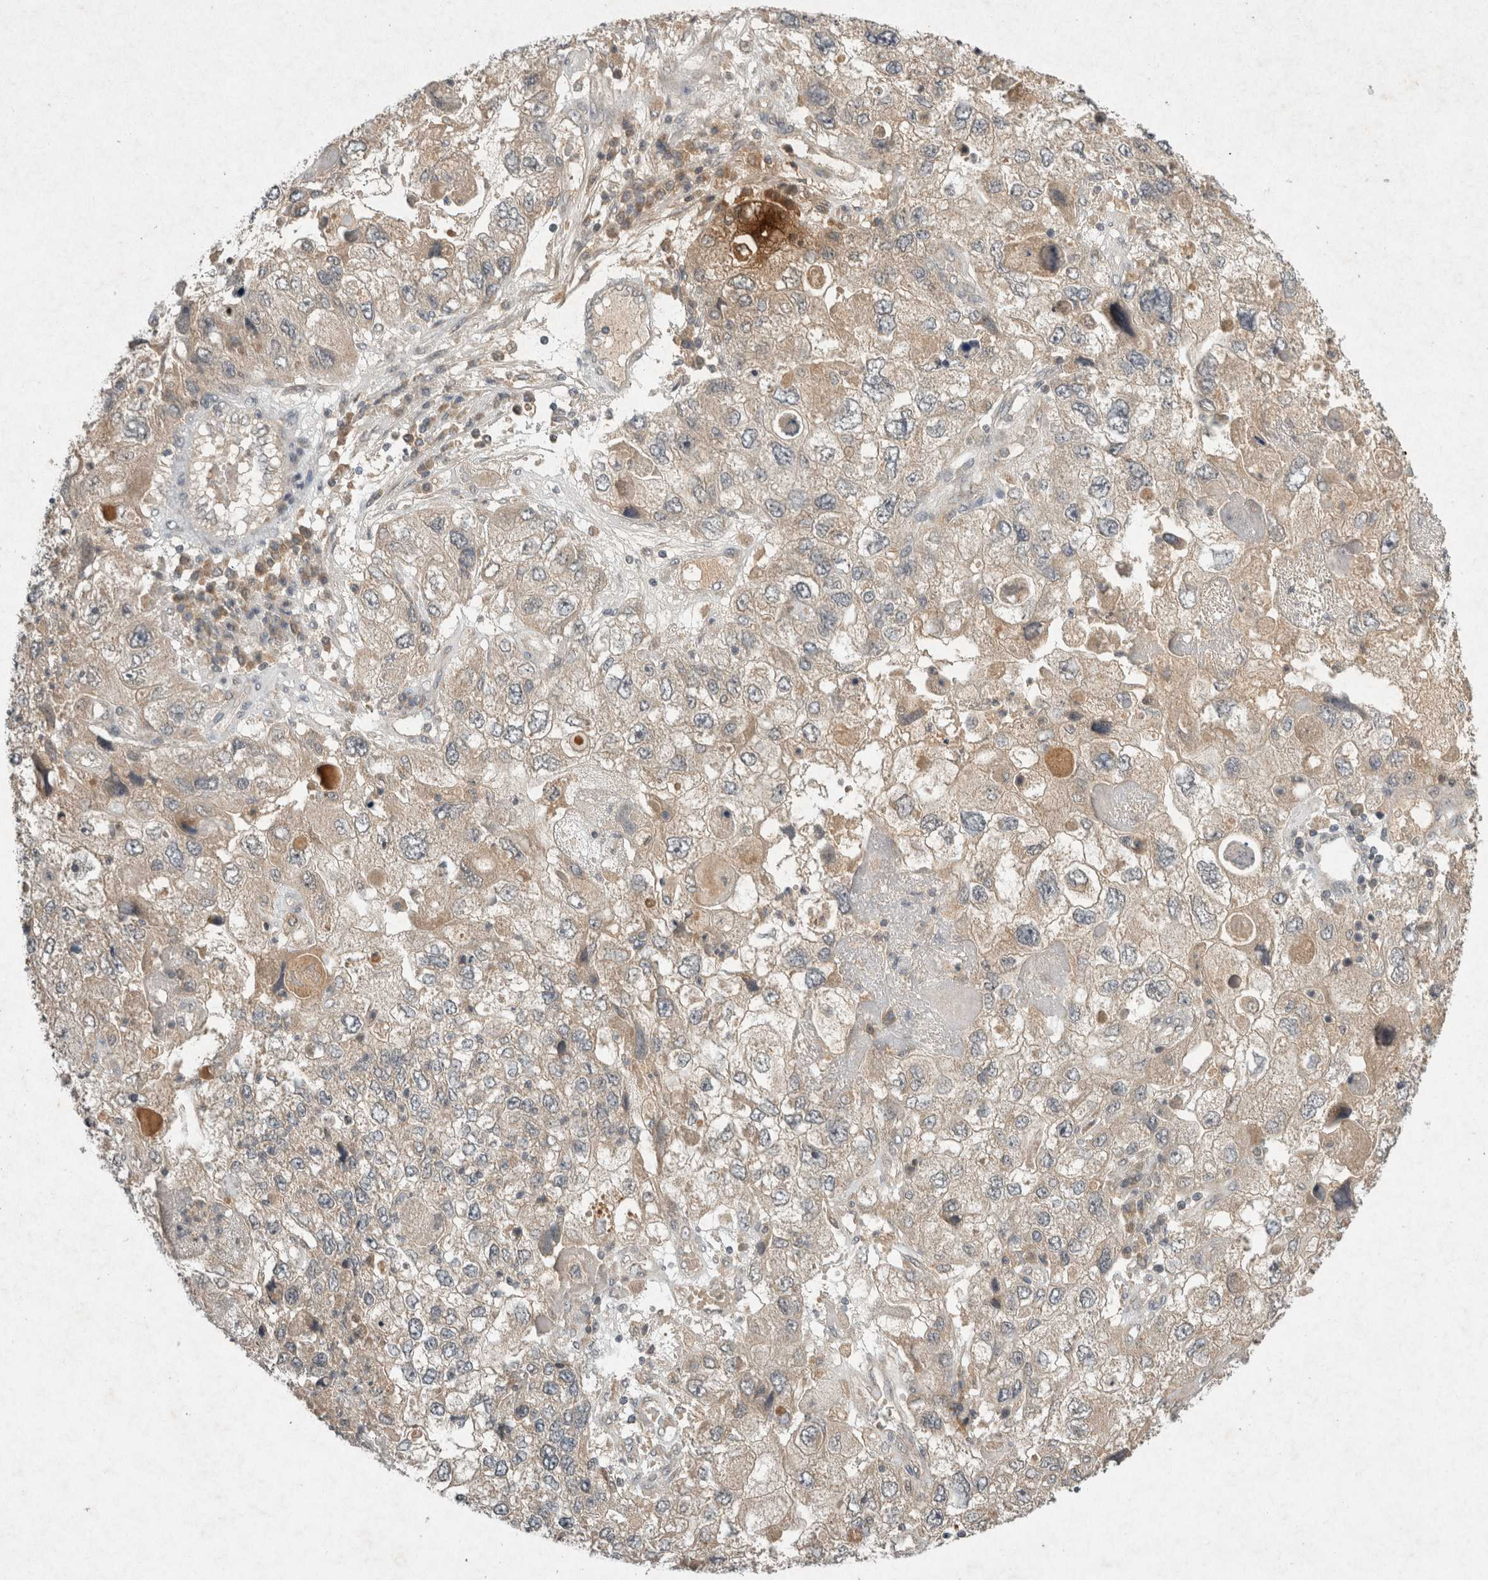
{"staining": {"intensity": "weak", "quantity": "25%-75%", "location": "cytoplasmic/membranous"}, "tissue": "endometrial cancer", "cell_type": "Tumor cells", "image_type": "cancer", "snomed": [{"axis": "morphology", "description": "Adenocarcinoma, NOS"}, {"axis": "topography", "description": "Endometrium"}], "caption": "Immunohistochemical staining of human endometrial adenocarcinoma shows weak cytoplasmic/membranous protein positivity in about 25%-75% of tumor cells.", "gene": "LOXL2", "patient": {"sex": "female", "age": 49}}